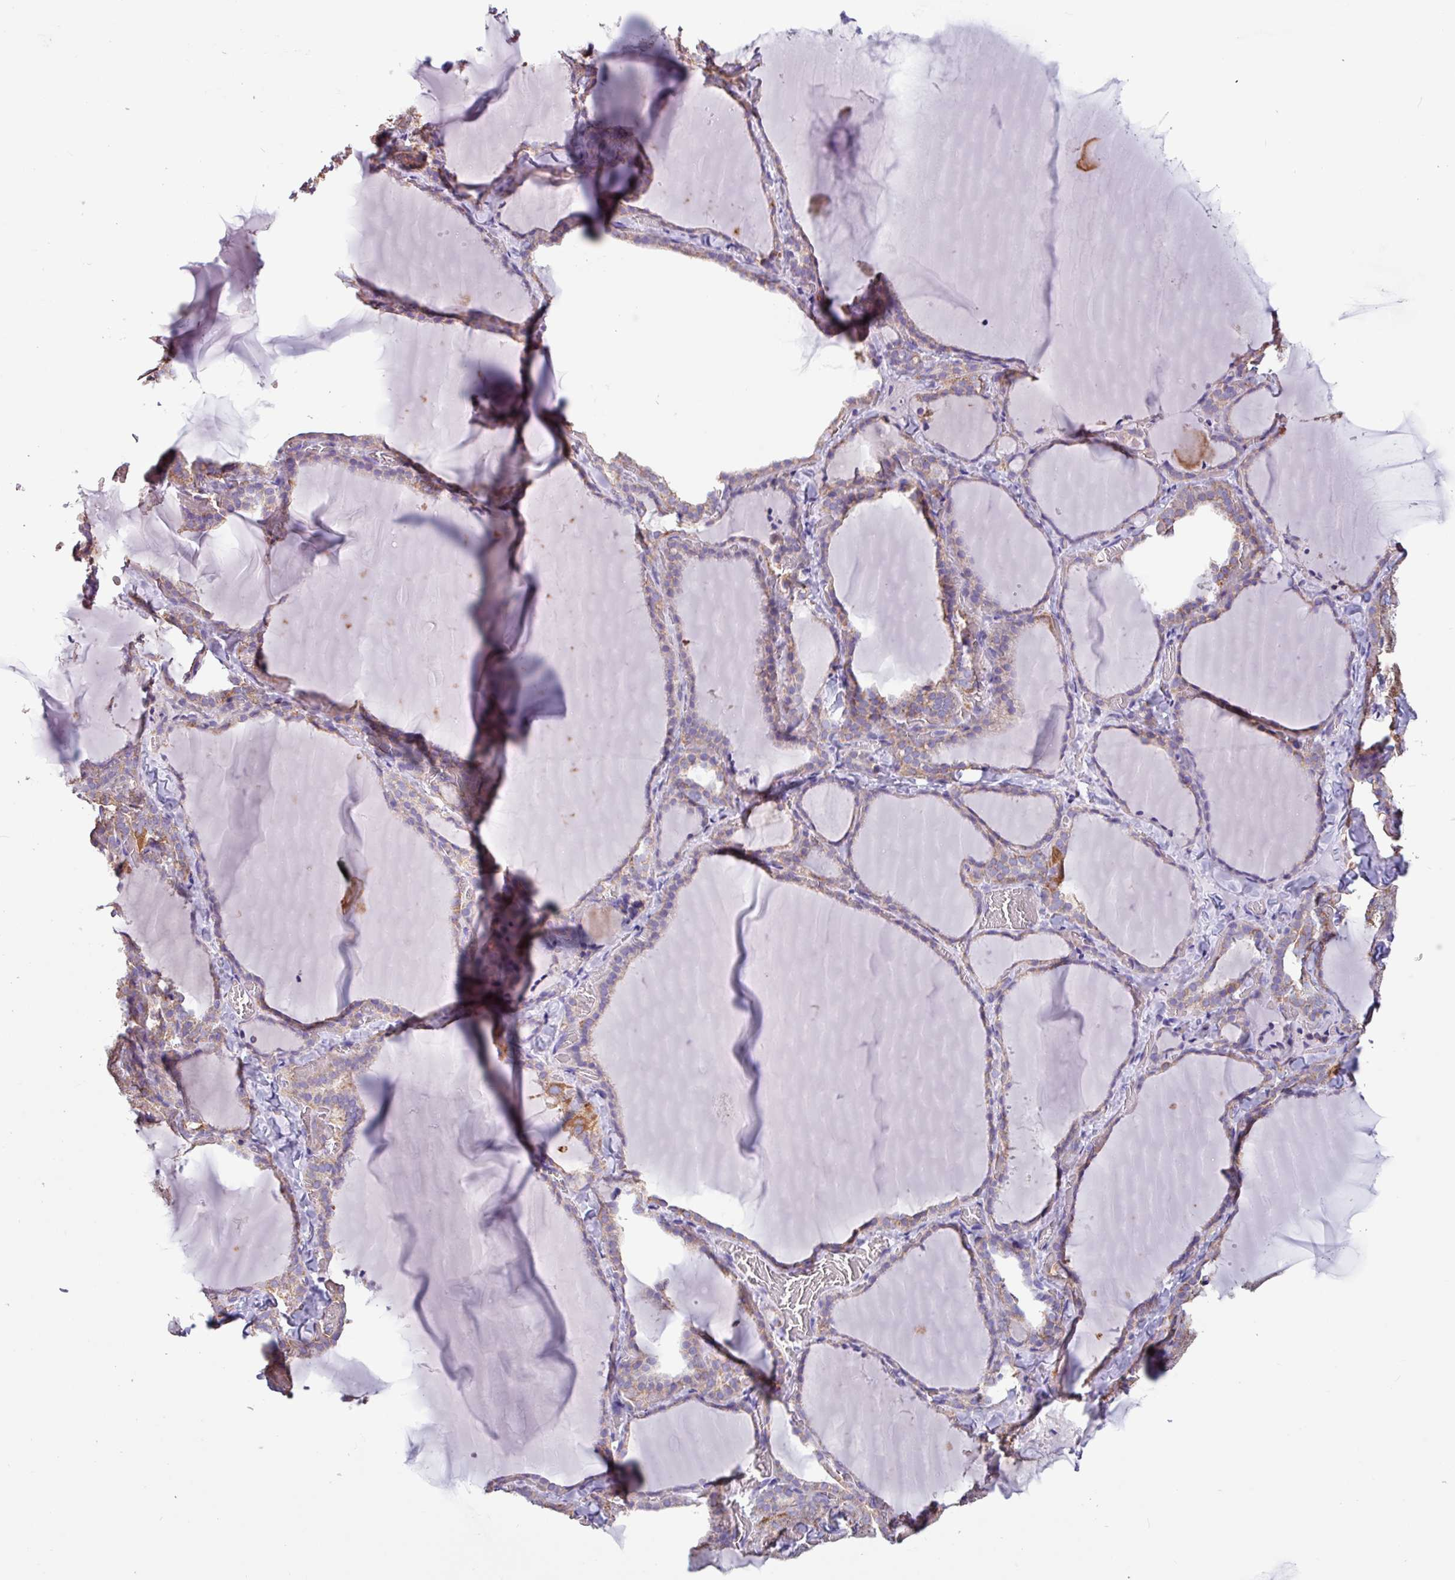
{"staining": {"intensity": "moderate", "quantity": "<25%", "location": "cytoplasmic/membranous"}, "tissue": "thyroid gland", "cell_type": "Glandular cells", "image_type": "normal", "snomed": [{"axis": "morphology", "description": "Normal tissue, NOS"}, {"axis": "topography", "description": "Thyroid gland"}], "caption": "IHC (DAB (3,3'-diaminobenzidine)) staining of unremarkable human thyroid gland demonstrates moderate cytoplasmic/membranous protein staining in about <25% of glandular cells. The staining was performed using DAB to visualize the protein expression in brown, while the nuclei were stained in blue with hematoxylin (Magnification: 20x).", "gene": "CAMK1", "patient": {"sex": "female", "age": 22}}